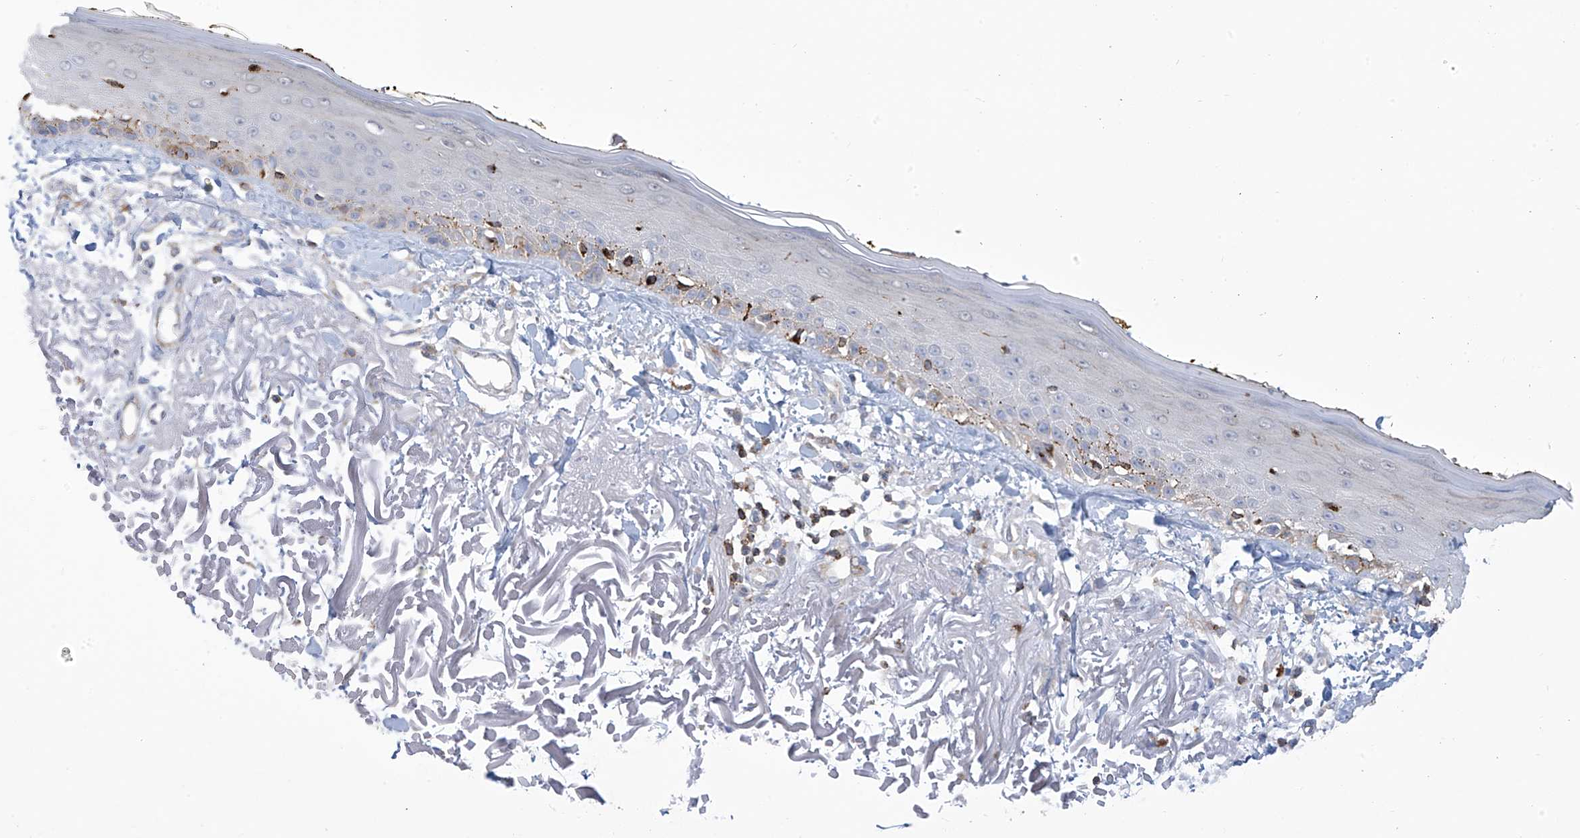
{"staining": {"intensity": "weak", "quantity": "25%-75%", "location": "cytoplasmic/membranous"}, "tissue": "skin", "cell_type": "Fibroblasts", "image_type": "normal", "snomed": [{"axis": "morphology", "description": "Normal tissue, NOS"}, {"axis": "topography", "description": "Skin"}, {"axis": "topography", "description": "Skeletal muscle"}], "caption": "IHC (DAB (3,3'-diaminobenzidine)) staining of benign human skin demonstrates weak cytoplasmic/membranous protein staining in about 25%-75% of fibroblasts.", "gene": "IBA57", "patient": {"sex": "male", "age": 83}}